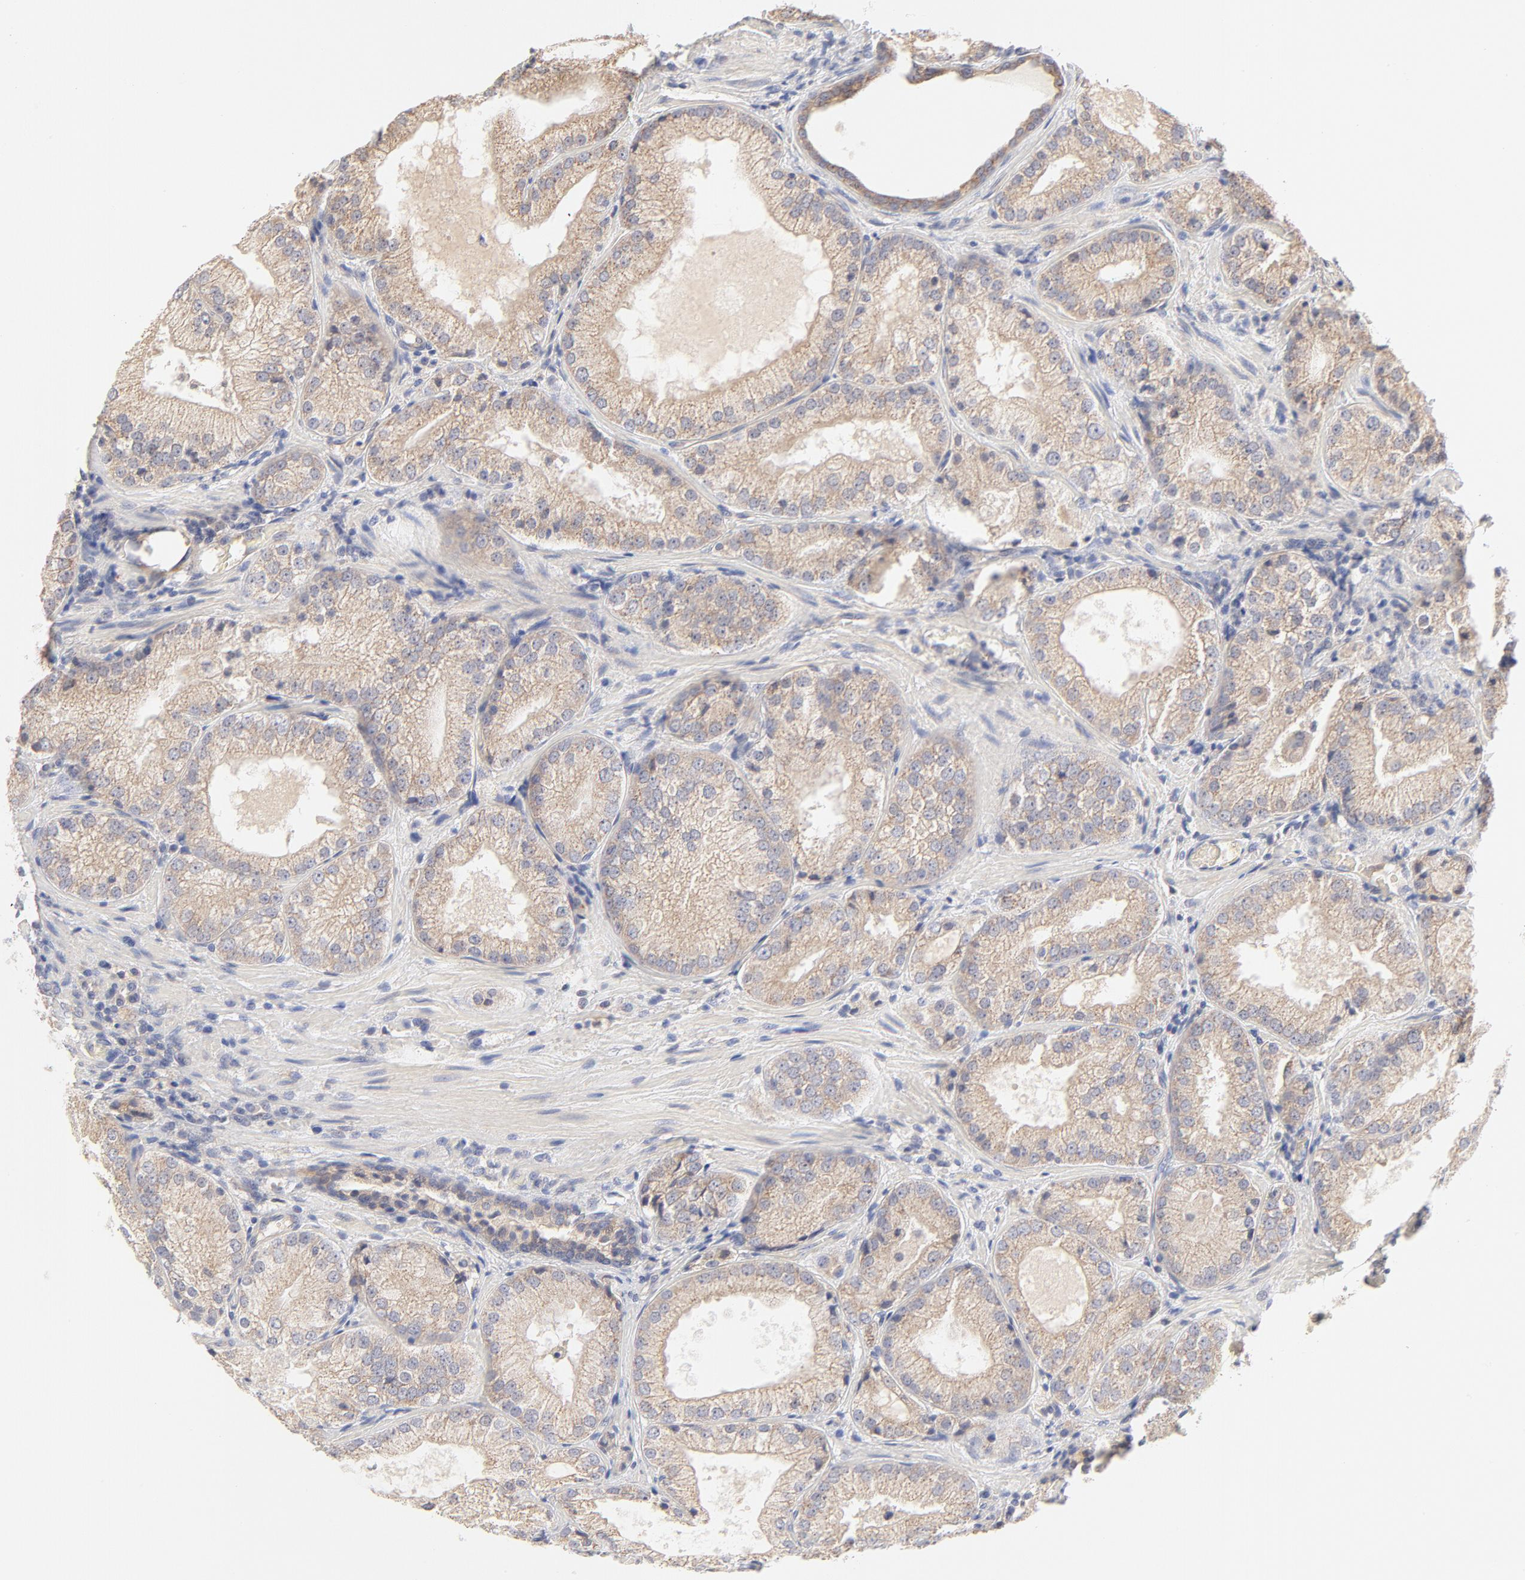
{"staining": {"intensity": "weak", "quantity": ">75%", "location": "cytoplasmic/membranous"}, "tissue": "prostate cancer", "cell_type": "Tumor cells", "image_type": "cancer", "snomed": [{"axis": "morphology", "description": "Adenocarcinoma, Low grade"}, {"axis": "topography", "description": "Prostate"}], "caption": "Prostate cancer (adenocarcinoma (low-grade)) stained for a protein (brown) shows weak cytoplasmic/membranous positive expression in about >75% of tumor cells.", "gene": "MTERF2", "patient": {"sex": "male", "age": 60}}